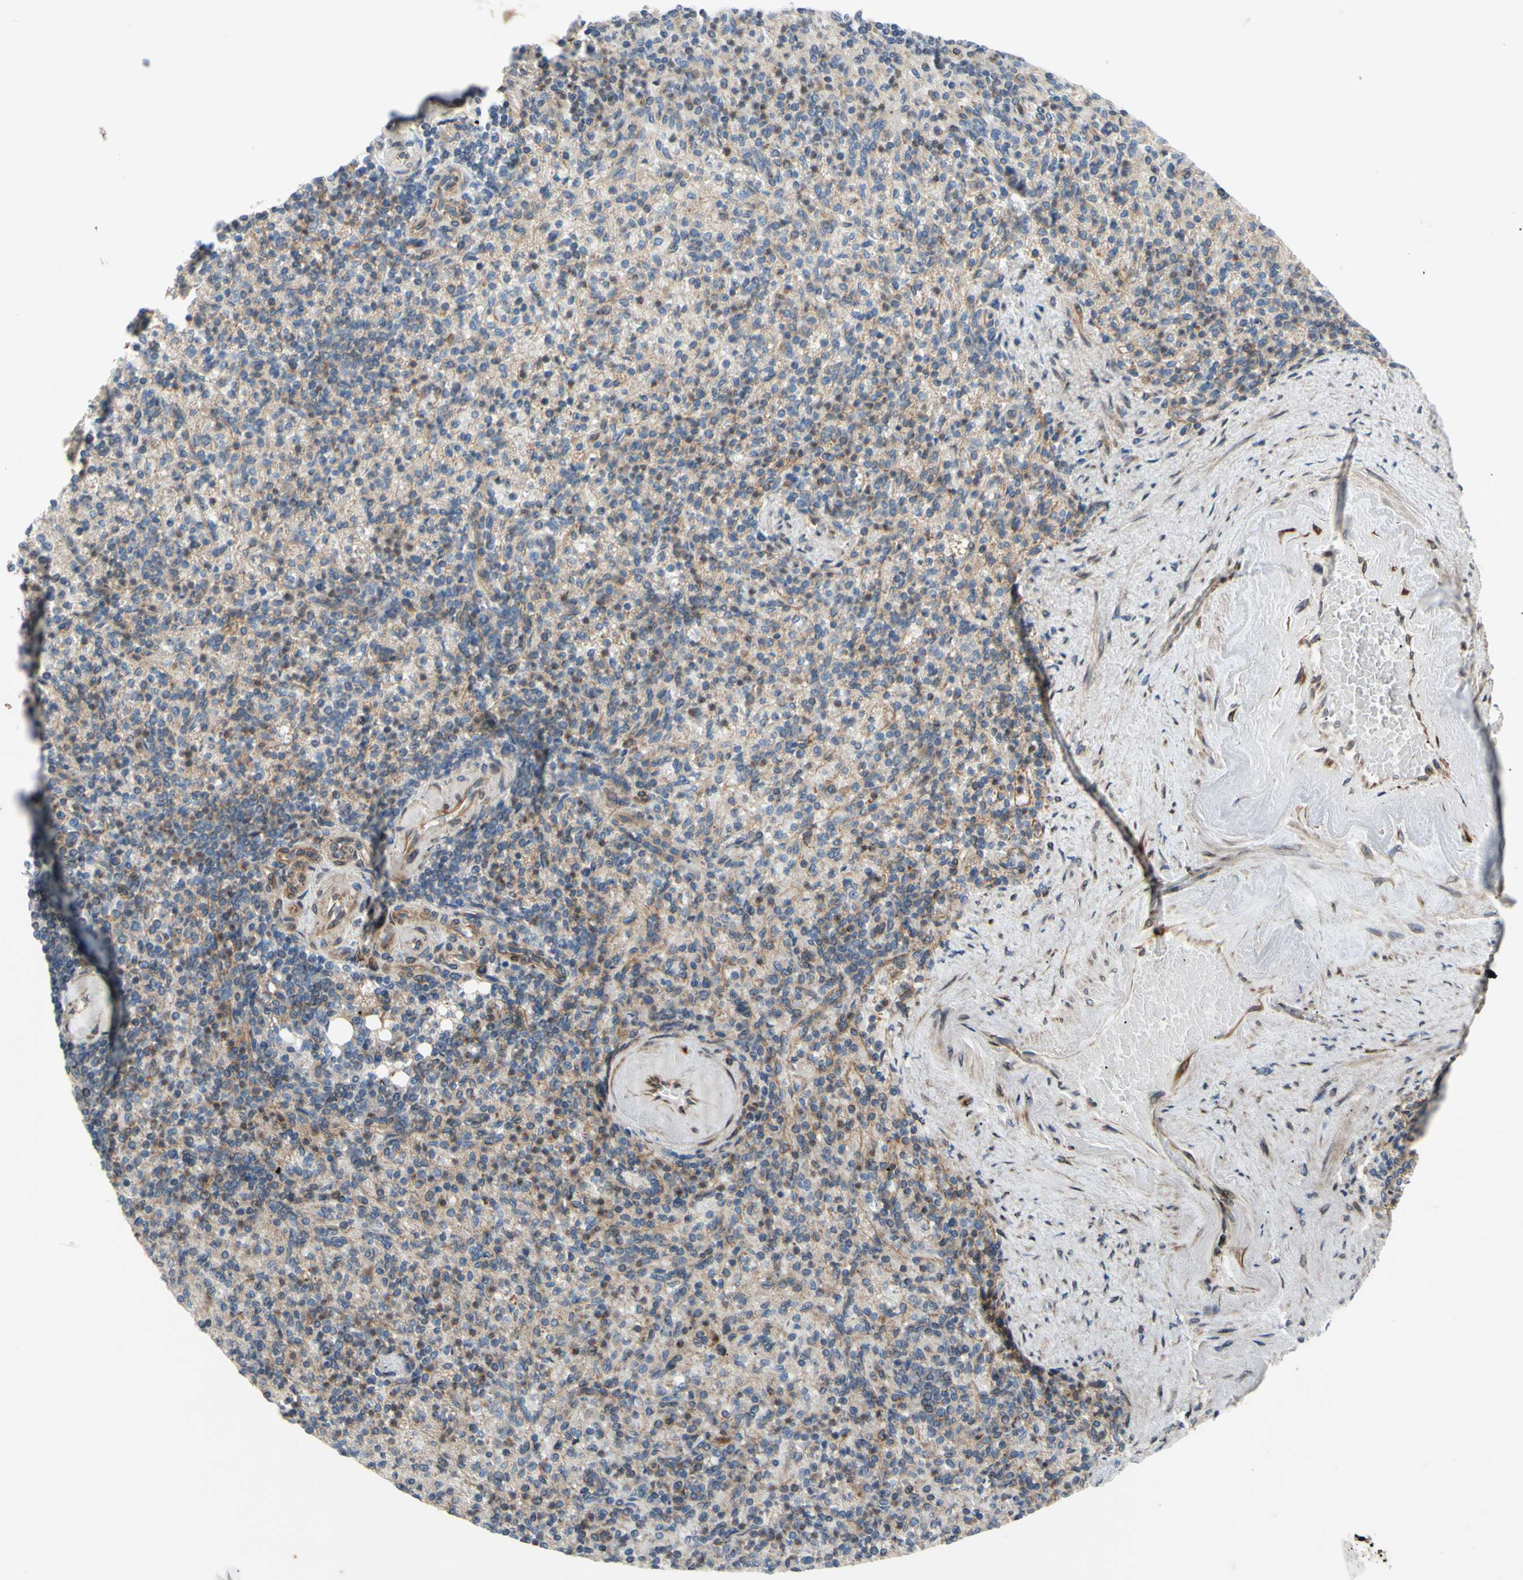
{"staining": {"intensity": "moderate", "quantity": ">75%", "location": "cytoplasmic/membranous"}, "tissue": "spleen", "cell_type": "Cells in red pulp", "image_type": "normal", "snomed": [{"axis": "morphology", "description": "Normal tissue, NOS"}, {"axis": "topography", "description": "Spleen"}], "caption": "Spleen stained for a protein (brown) demonstrates moderate cytoplasmic/membranous positive positivity in approximately >75% of cells in red pulp.", "gene": "PRAF2", "patient": {"sex": "female", "age": 74}}